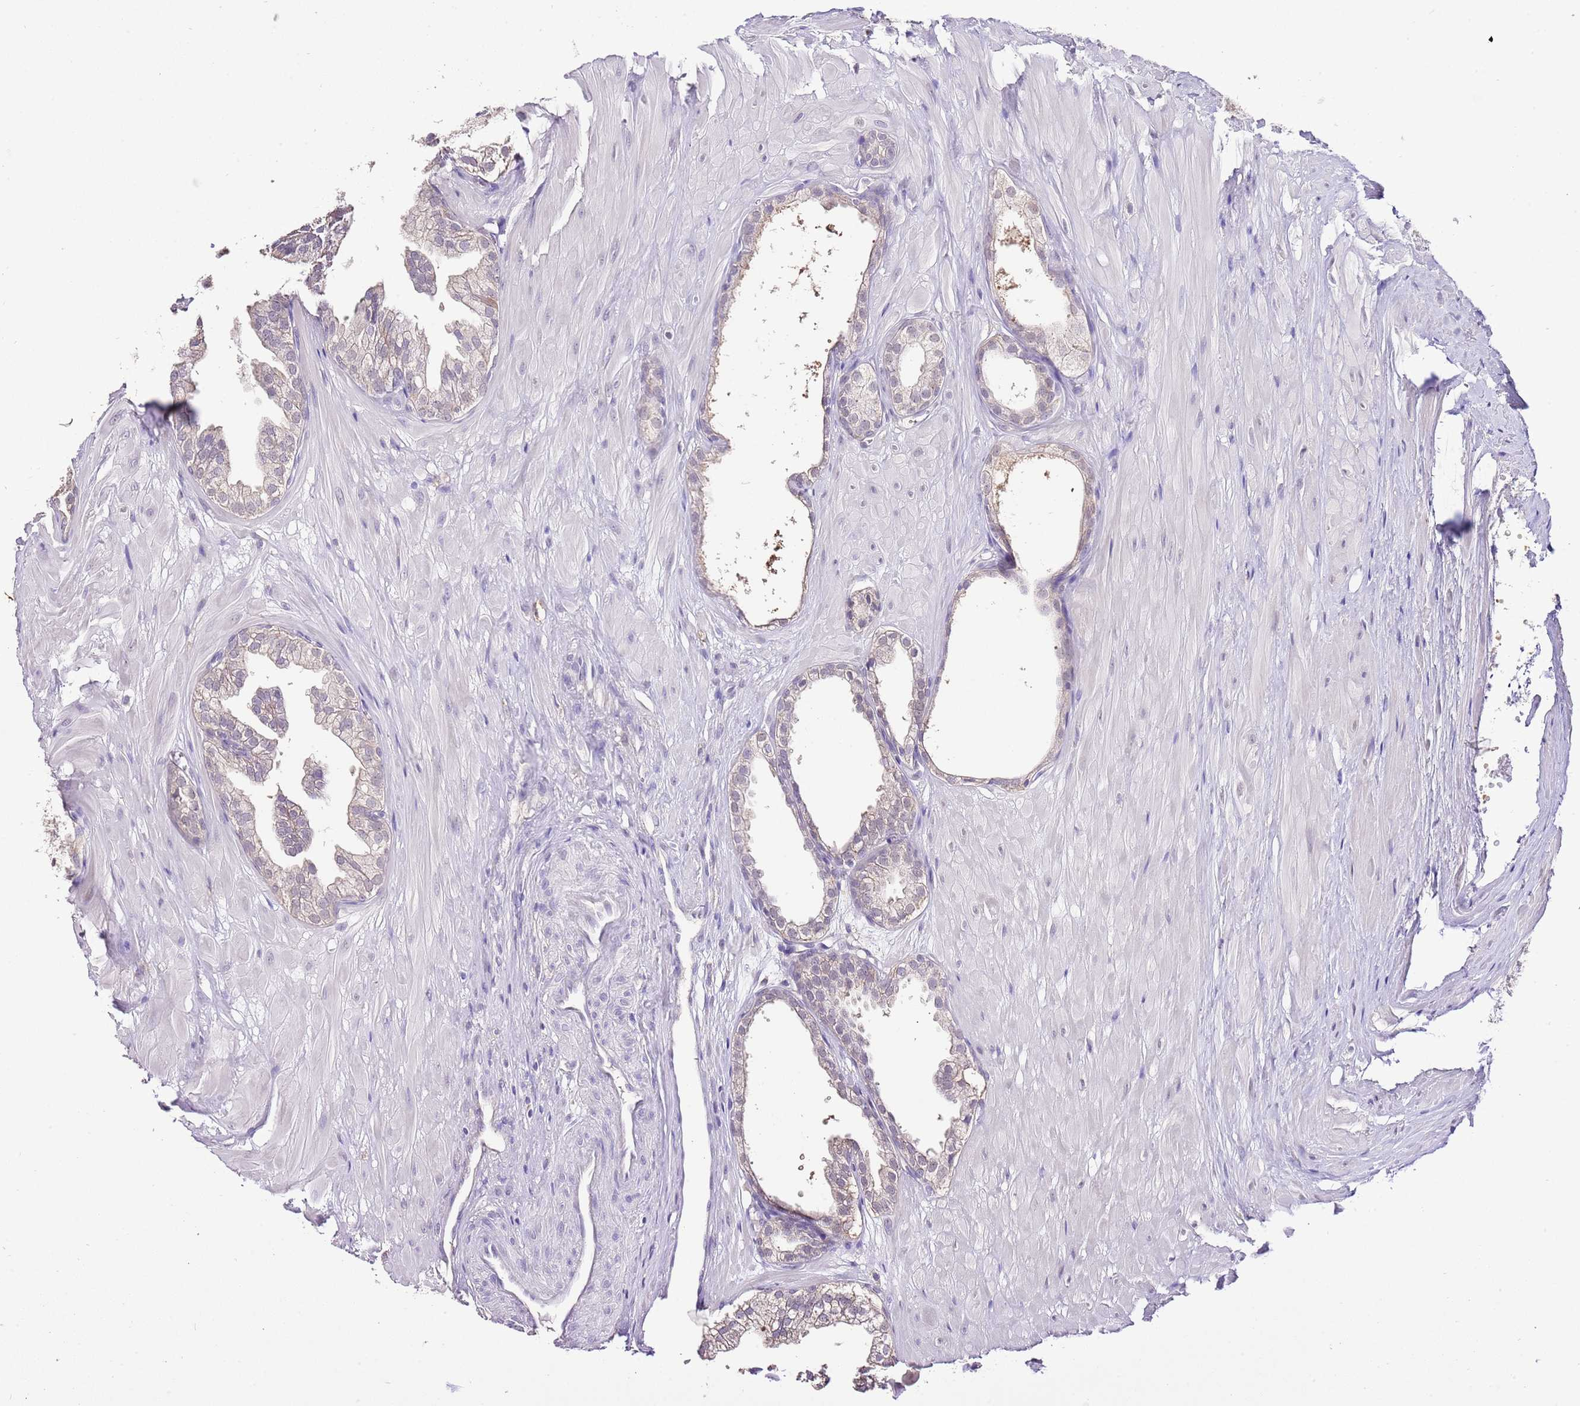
{"staining": {"intensity": "weak", "quantity": "25%-75%", "location": "nuclear"}, "tissue": "prostate", "cell_type": "Glandular cells", "image_type": "normal", "snomed": [{"axis": "morphology", "description": "Normal tissue, NOS"}, {"axis": "topography", "description": "Prostate"}, {"axis": "topography", "description": "Peripheral nerve tissue"}], "caption": "High-magnification brightfield microscopy of normal prostate stained with DAB (3,3'-diaminobenzidine) (brown) and counterstained with hematoxylin (blue). glandular cells exhibit weak nuclear expression is identified in approximately25%-75% of cells.", "gene": "IZUMO4", "patient": {"sex": "male", "age": 55}}